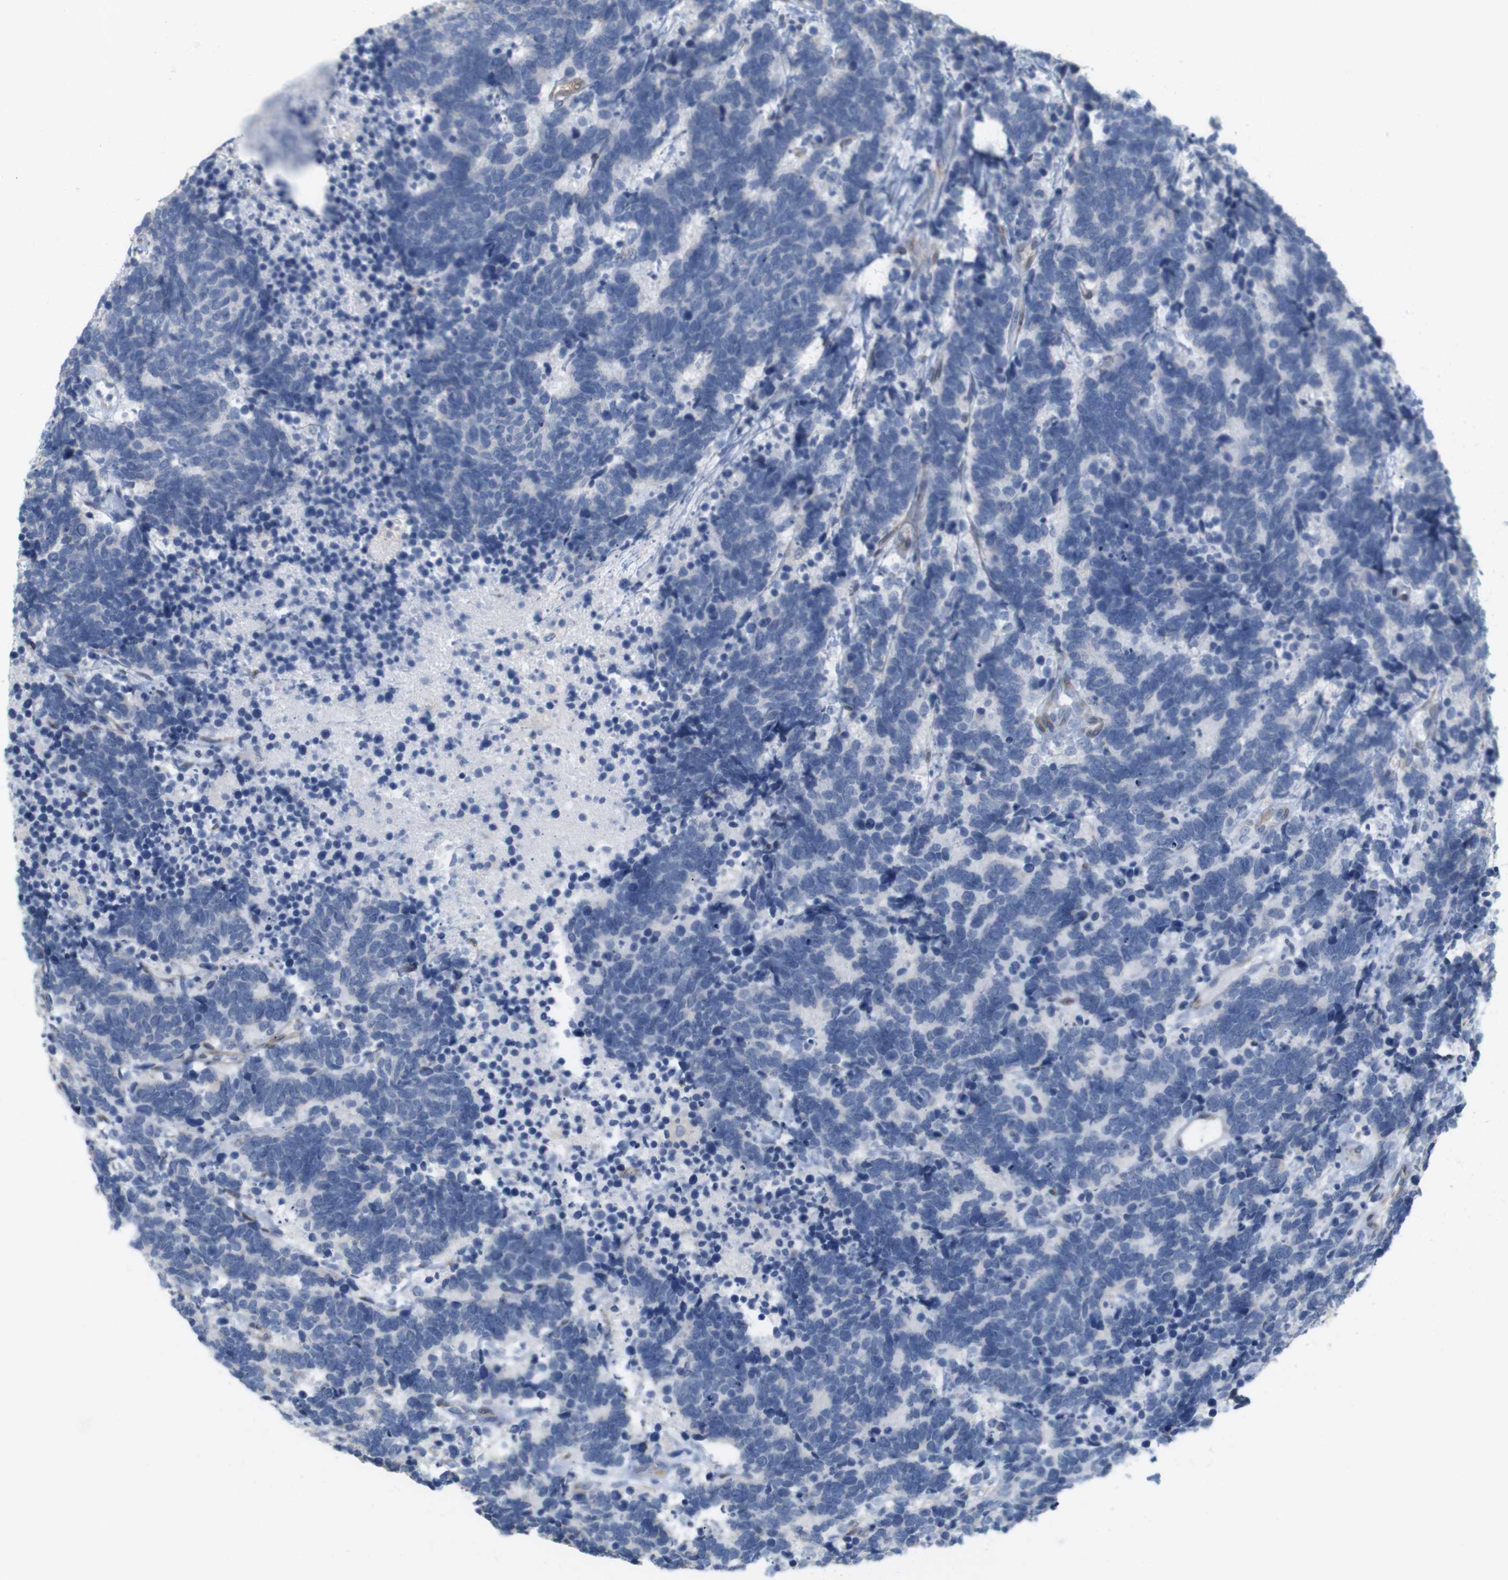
{"staining": {"intensity": "negative", "quantity": "none", "location": "none"}, "tissue": "carcinoid", "cell_type": "Tumor cells", "image_type": "cancer", "snomed": [{"axis": "morphology", "description": "Carcinoma, NOS"}, {"axis": "morphology", "description": "Carcinoid, malignant, NOS"}, {"axis": "topography", "description": "Urinary bladder"}], "caption": "This is a histopathology image of immunohistochemistry staining of malignant carcinoid, which shows no positivity in tumor cells.", "gene": "ITPR1", "patient": {"sex": "male", "age": 57}}